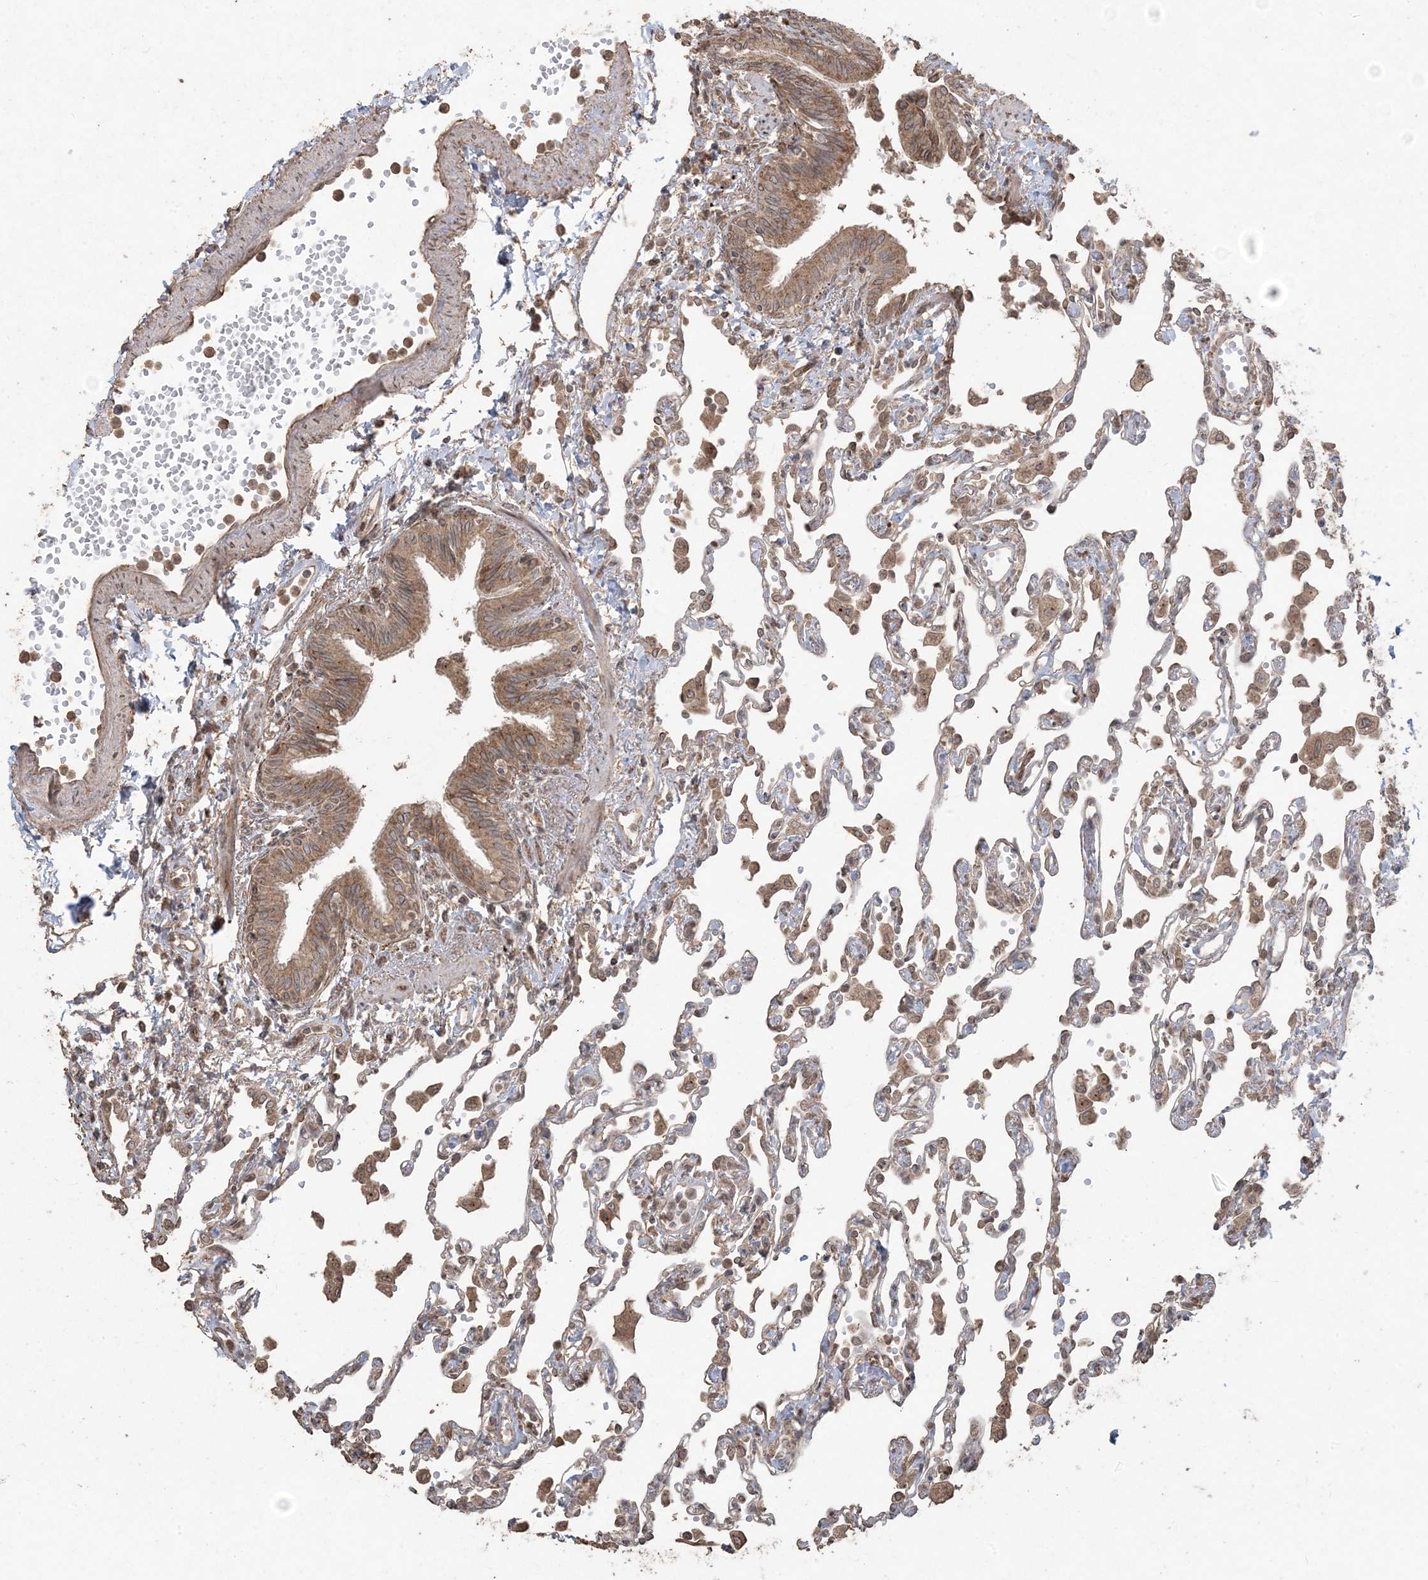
{"staining": {"intensity": "moderate", "quantity": "<25%", "location": "cytoplasmic/membranous"}, "tissue": "lung", "cell_type": "Alveolar cells", "image_type": "normal", "snomed": [{"axis": "morphology", "description": "Normal tissue, NOS"}, {"axis": "topography", "description": "Bronchus"}, {"axis": "topography", "description": "Lung"}], "caption": "Protein staining of normal lung demonstrates moderate cytoplasmic/membranous positivity in about <25% of alveolar cells.", "gene": "DDX19B", "patient": {"sex": "female", "age": 49}}